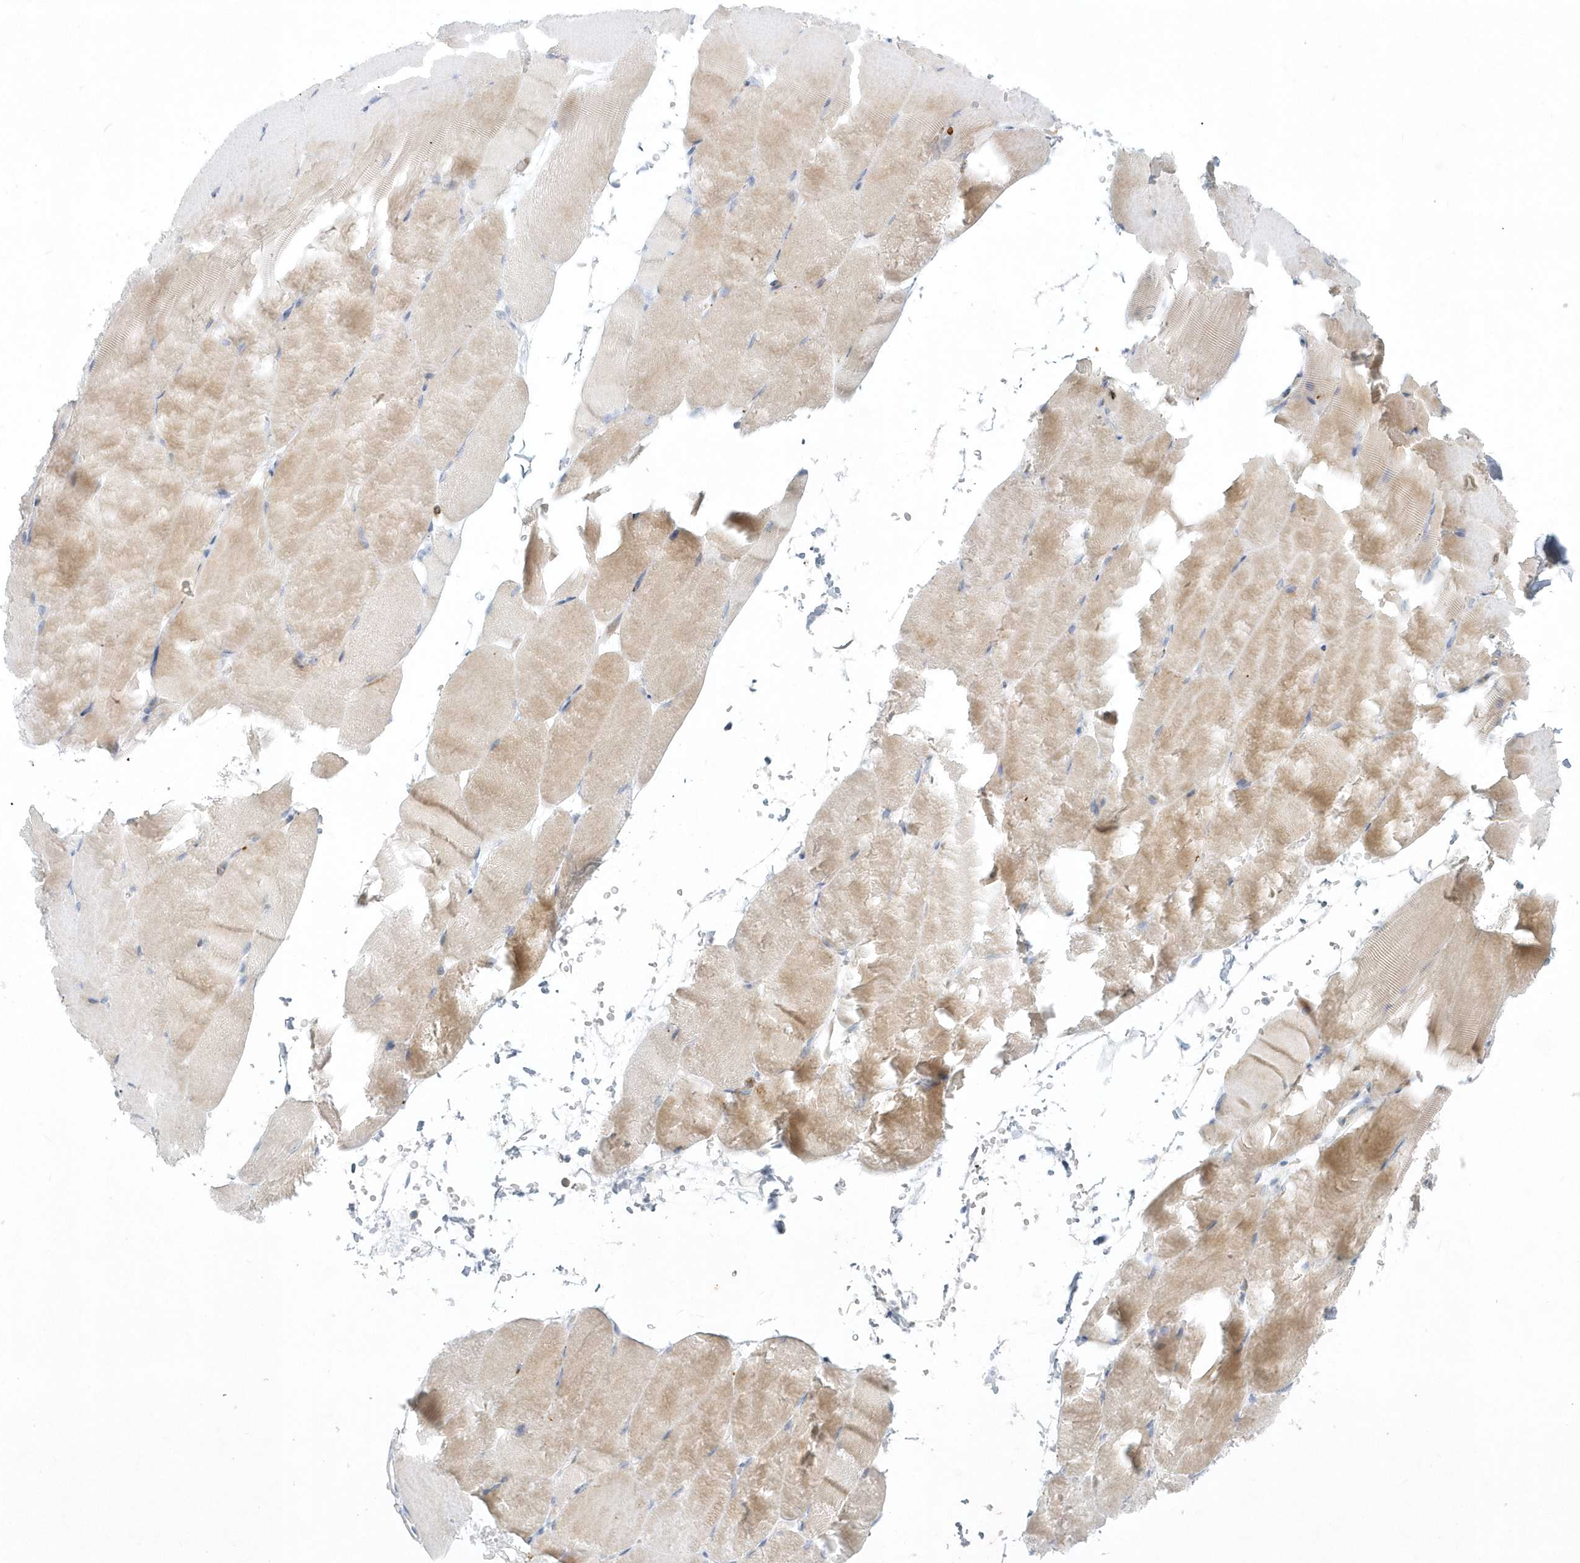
{"staining": {"intensity": "weak", "quantity": "25%-75%", "location": "cytoplasmic/membranous"}, "tissue": "skeletal muscle", "cell_type": "Myocytes", "image_type": "normal", "snomed": [{"axis": "morphology", "description": "Normal tissue, NOS"}, {"axis": "topography", "description": "Skeletal muscle"}, {"axis": "topography", "description": "Parathyroid gland"}], "caption": "Unremarkable skeletal muscle was stained to show a protein in brown. There is low levels of weak cytoplasmic/membranous positivity in about 25%-75% of myocytes. The staining was performed using DAB (3,3'-diaminobenzidine) to visualize the protein expression in brown, while the nuclei were stained in blue with hematoxylin (Magnification: 20x).", "gene": "DNAH1", "patient": {"sex": "female", "age": 37}}